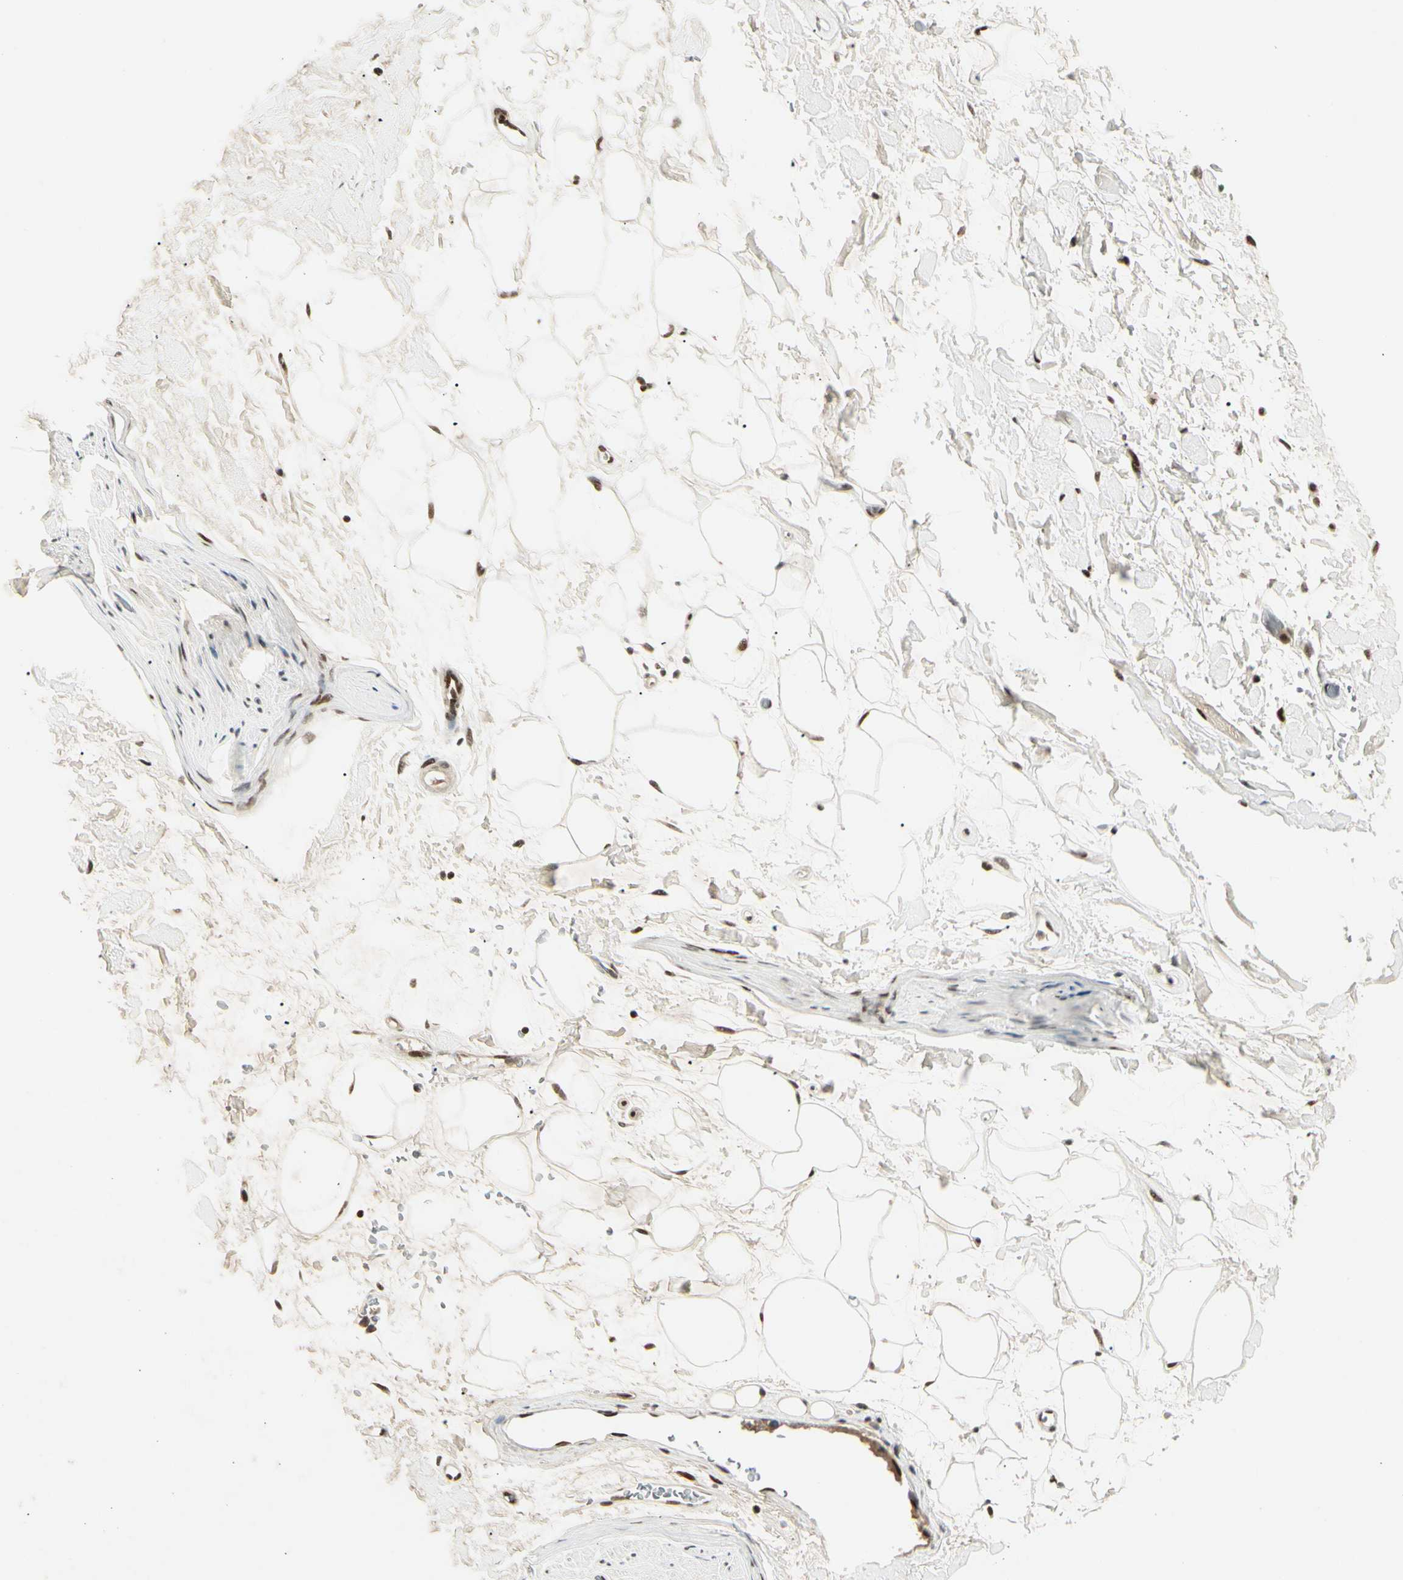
{"staining": {"intensity": "moderate", "quantity": "25%-75%", "location": "nuclear"}, "tissue": "adipose tissue", "cell_type": "Adipocytes", "image_type": "normal", "snomed": [{"axis": "morphology", "description": "Normal tissue, NOS"}, {"axis": "topography", "description": "Soft tissue"}], "caption": "Adipose tissue was stained to show a protein in brown. There is medium levels of moderate nuclear staining in about 25%-75% of adipocytes. (Brightfield microscopy of DAB IHC at high magnification).", "gene": "FOXJ2", "patient": {"sex": "male", "age": 72}}